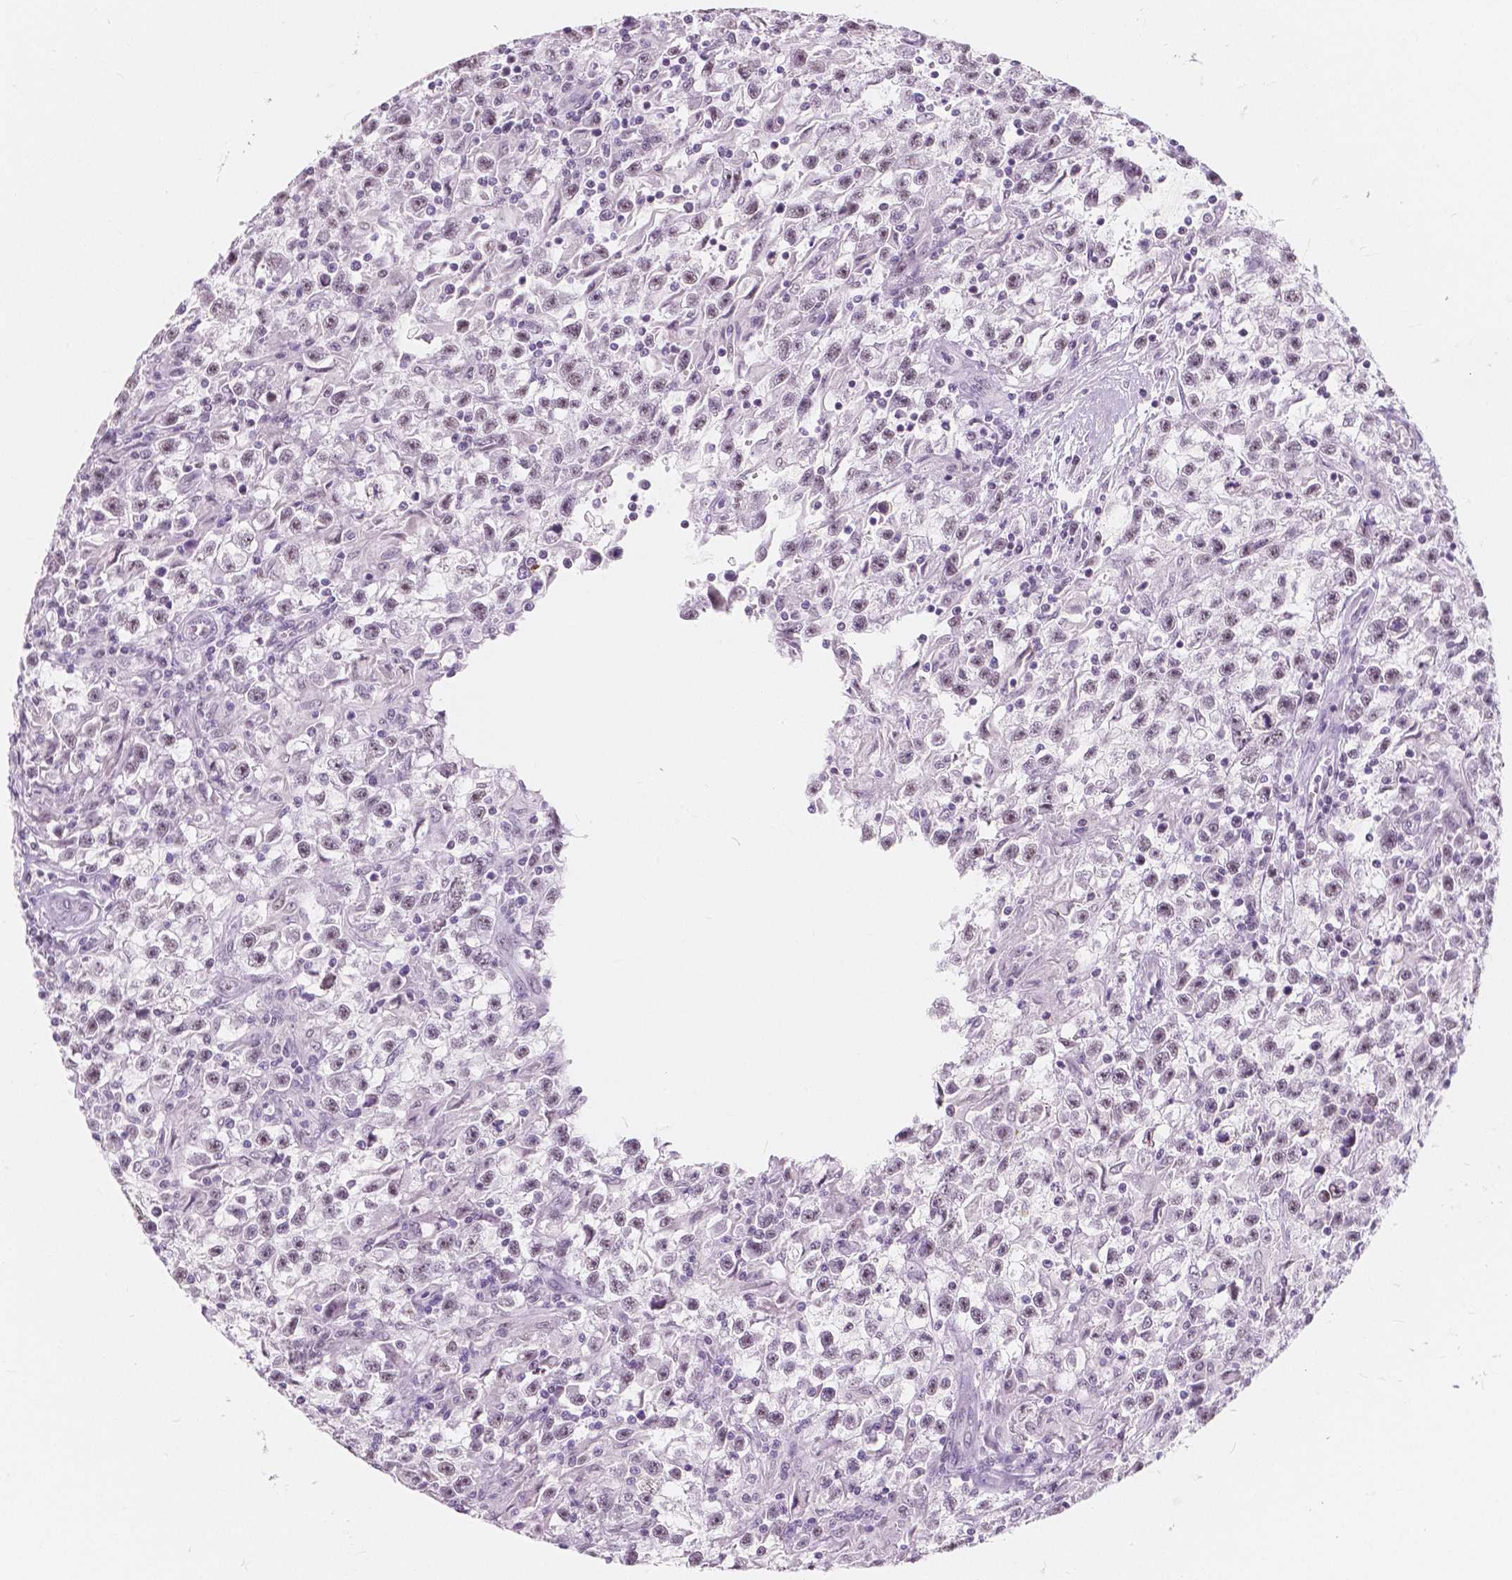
{"staining": {"intensity": "weak", "quantity": "<25%", "location": "nuclear"}, "tissue": "testis cancer", "cell_type": "Tumor cells", "image_type": "cancer", "snomed": [{"axis": "morphology", "description": "Seminoma, NOS"}, {"axis": "topography", "description": "Testis"}], "caption": "DAB (3,3'-diaminobenzidine) immunohistochemical staining of testis cancer exhibits no significant positivity in tumor cells. (DAB immunohistochemistry (IHC) visualized using brightfield microscopy, high magnification).", "gene": "NOLC1", "patient": {"sex": "male", "age": 31}}